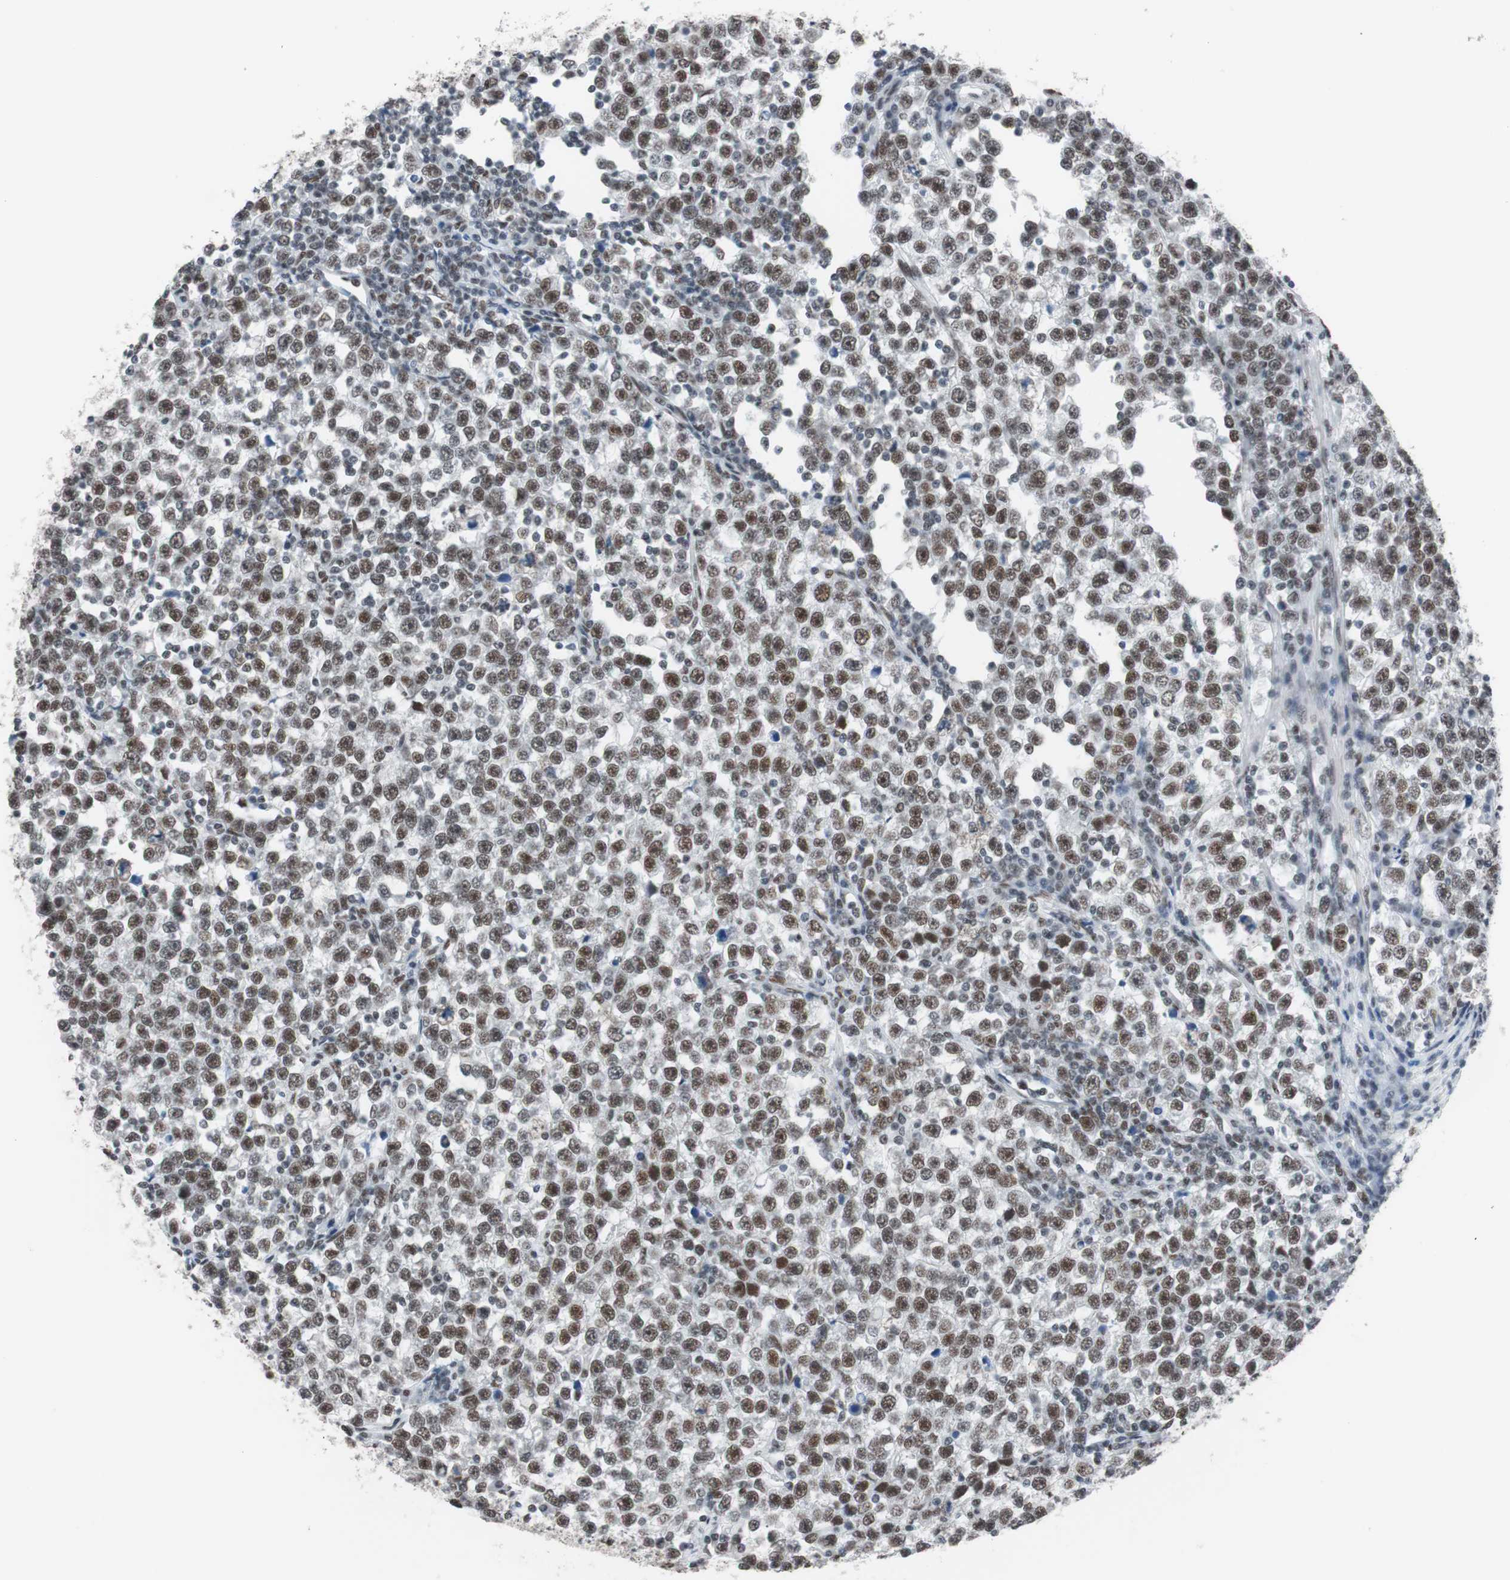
{"staining": {"intensity": "moderate", "quantity": ">75%", "location": "nuclear"}, "tissue": "testis cancer", "cell_type": "Tumor cells", "image_type": "cancer", "snomed": [{"axis": "morphology", "description": "Seminoma, NOS"}, {"axis": "topography", "description": "Testis"}], "caption": "Immunohistochemical staining of testis cancer shows moderate nuclear protein staining in about >75% of tumor cells.", "gene": "ARID1A", "patient": {"sex": "male", "age": 43}}